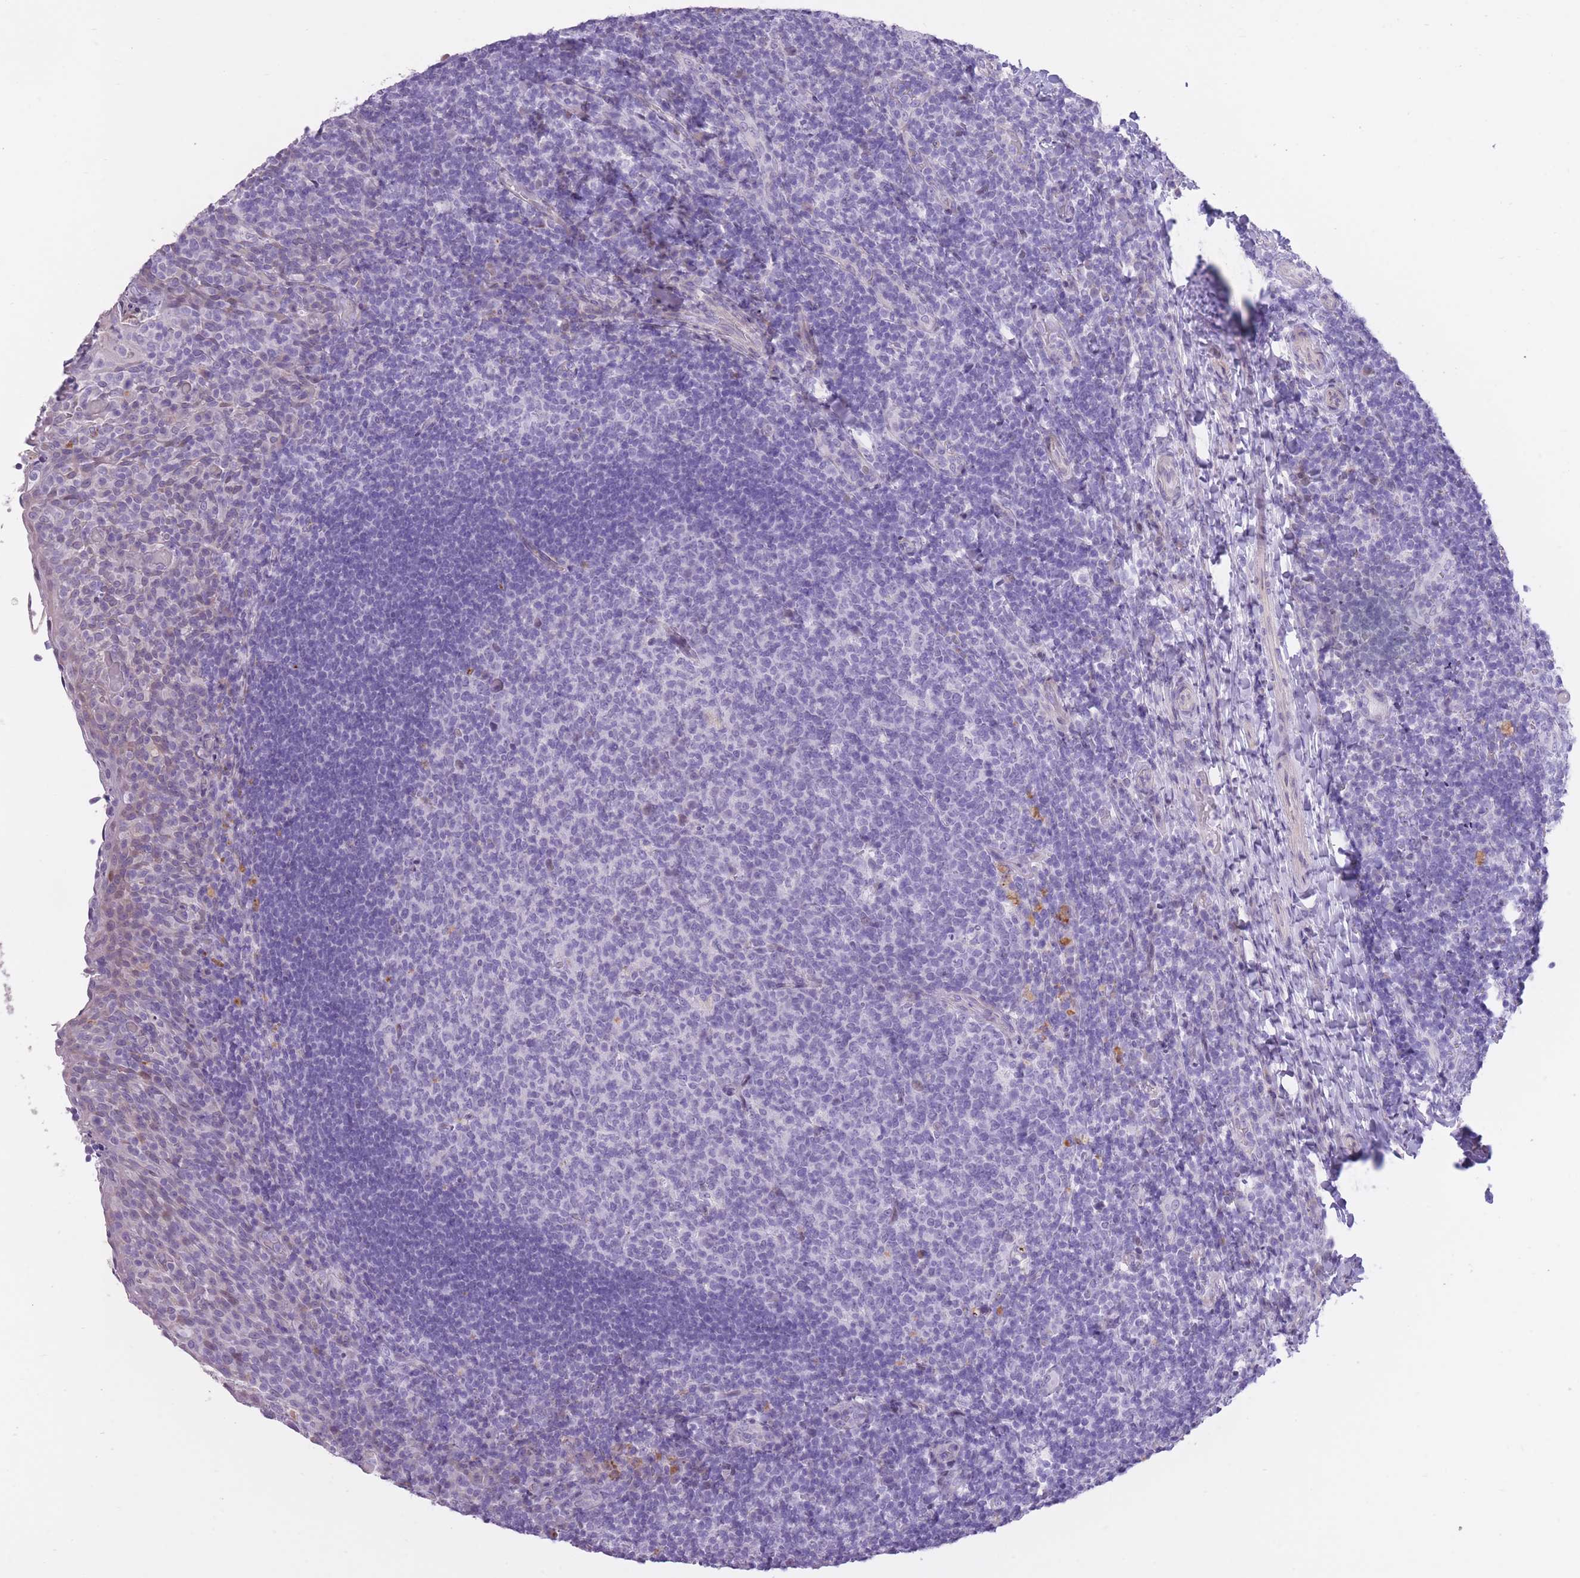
{"staining": {"intensity": "negative", "quantity": "none", "location": "none"}, "tissue": "tonsil", "cell_type": "Germinal center cells", "image_type": "normal", "snomed": [{"axis": "morphology", "description": "Normal tissue, NOS"}, {"axis": "topography", "description": "Tonsil"}], "caption": "Germinal center cells are negative for protein expression in unremarkable human tonsil. (DAB (3,3'-diaminobenzidine) immunohistochemistry, high magnification).", "gene": "WDR70", "patient": {"sex": "female", "age": 10}}